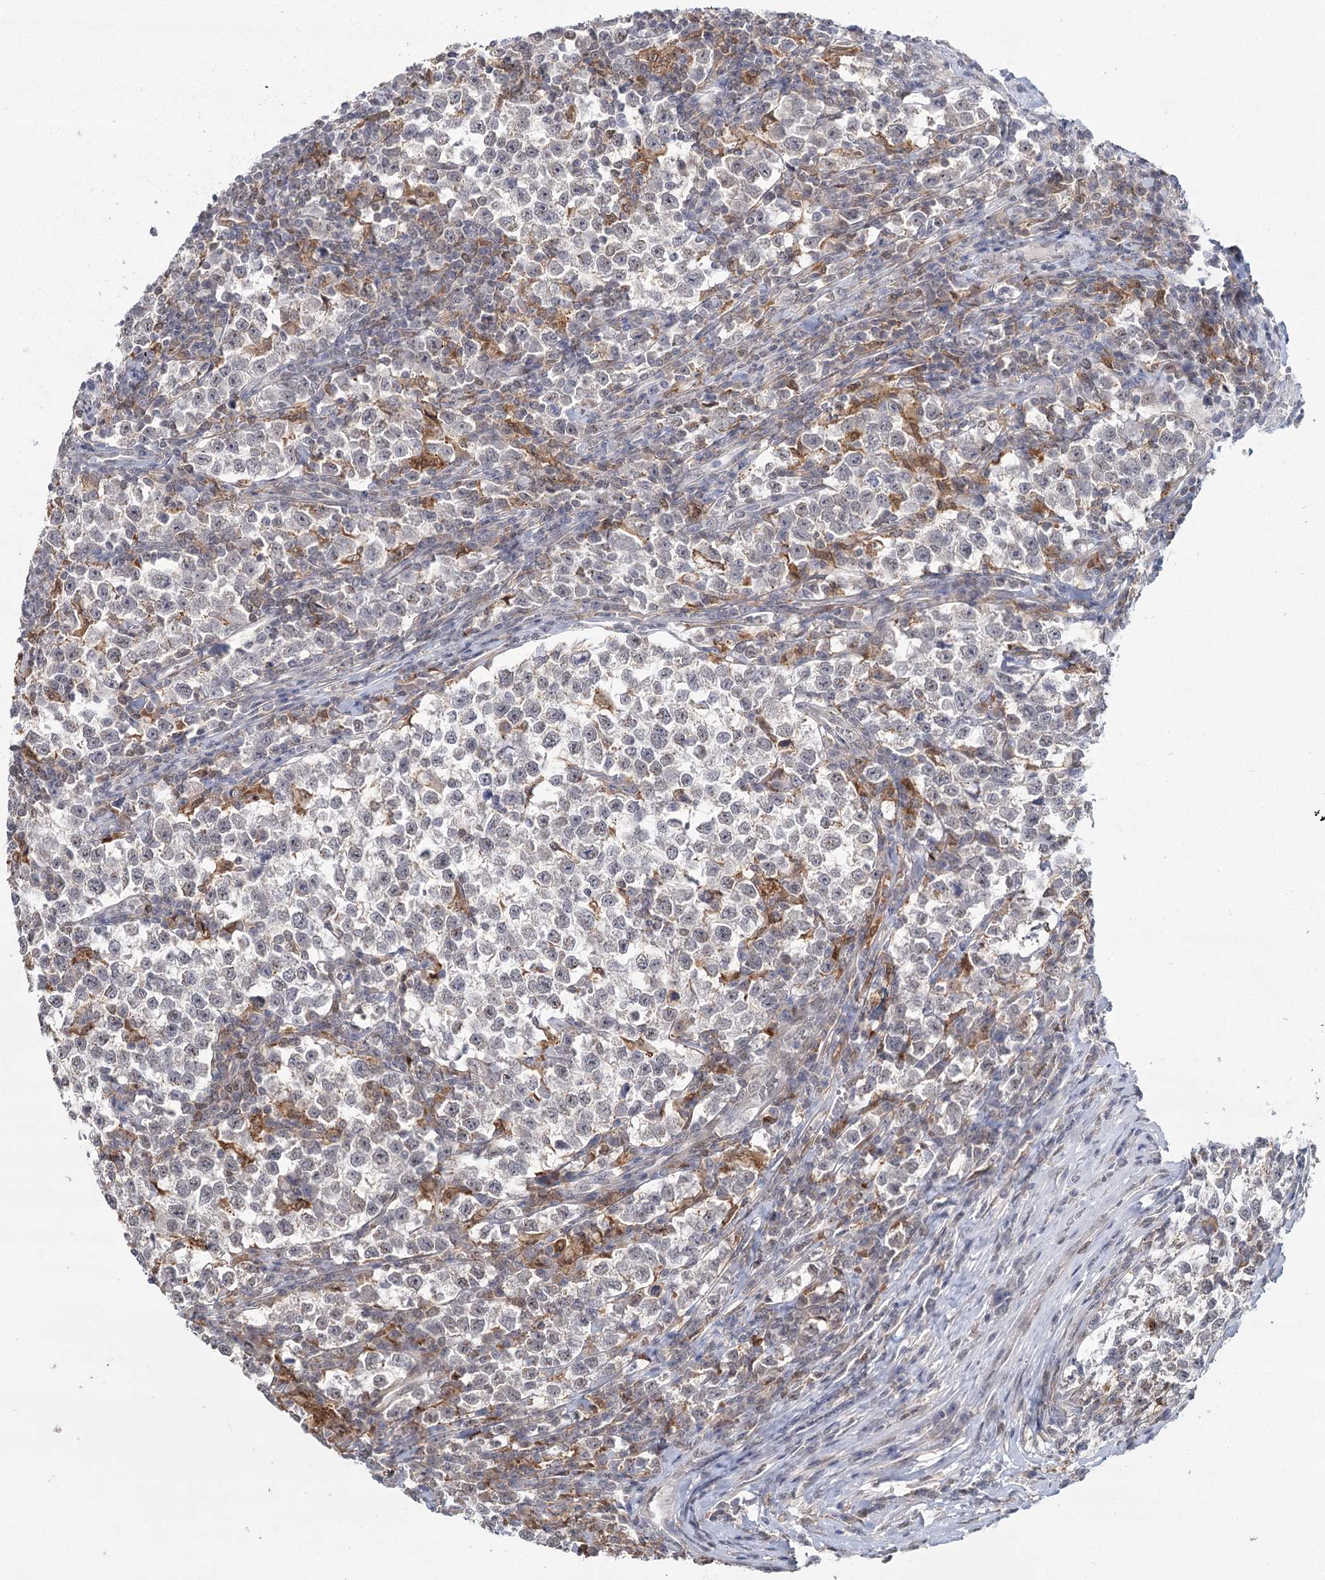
{"staining": {"intensity": "negative", "quantity": "none", "location": "none"}, "tissue": "testis cancer", "cell_type": "Tumor cells", "image_type": "cancer", "snomed": [{"axis": "morphology", "description": "Normal tissue, NOS"}, {"axis": "morphology", "description": "Seminoma, NOS"}, {"axis": "topography", "description": "Testis"}], "caption": "The micrograph demonstrates no staining of tumor cells in testis seminoma. (Stains: DAB (3,3'-diaminobenzidine) immunohistochemistry (IHC) with hematoxylin counter stain, Microscopy: brightfield microscopy at high magnification).", "gene": "TMEM70", "patient": {"sex": "male", "age": 43}}